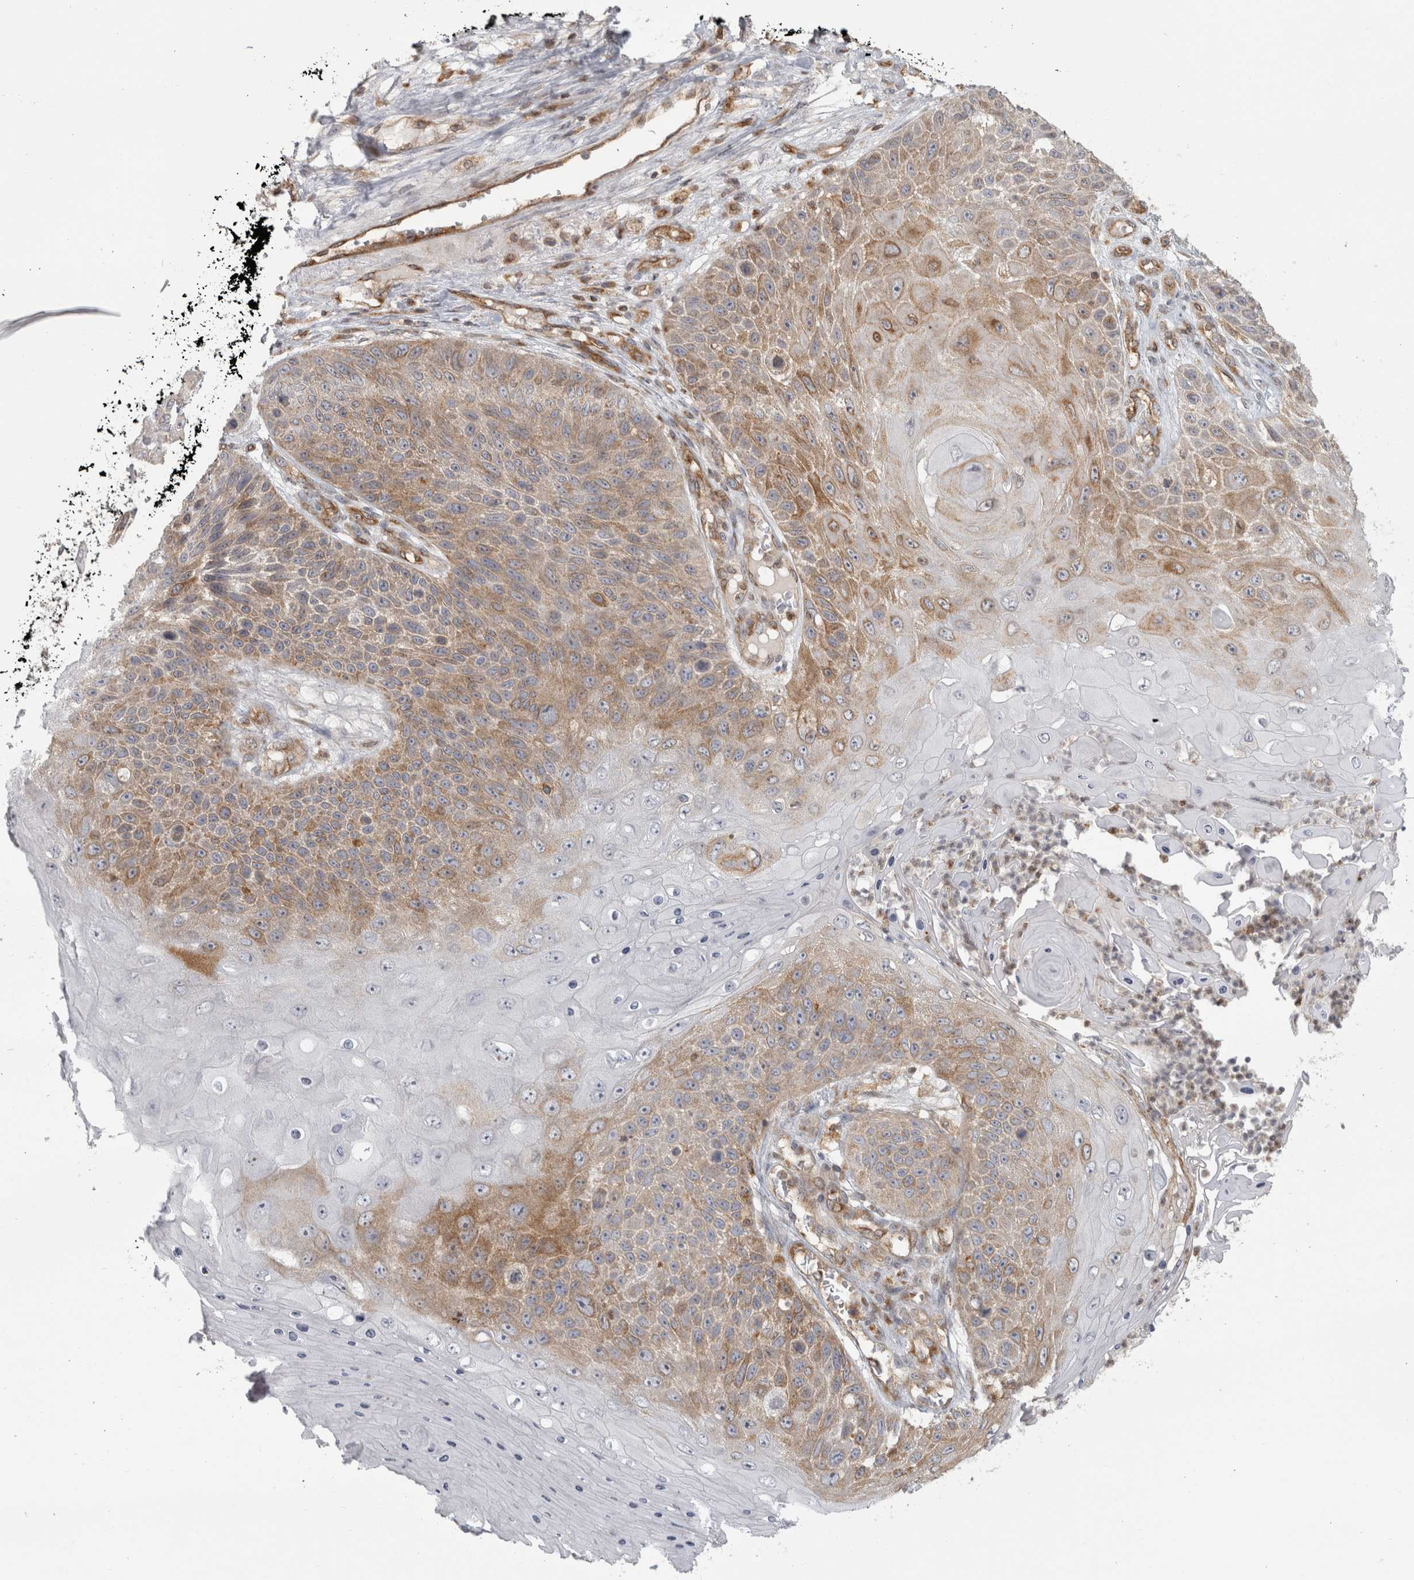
{"staining": {"intensity": "moderate", "quantity": "25%-75%", "location": "cytoplasmic/membranous"}, "tissue": "skin cancer", "cell_type": "Tumor cells", "image_type": "cancer", "snomed": [{"axis": "morphology", "description": "Squamous cell carcinoma, NOS"}, {"axis": "topography", "description": "Skin"}], "caption": "This micrograph exhibits skin cancer (squamous cell carcinoma) stained with immunohistochemistry (IHC) to label a protein in brown. The cytoplasmic/membranous of tumor cells show moderate positivity for the protein. Nuclei are counter-stained blue.", "gene": "HLA-E", "patient": {"sex": "female", "age": 88}}